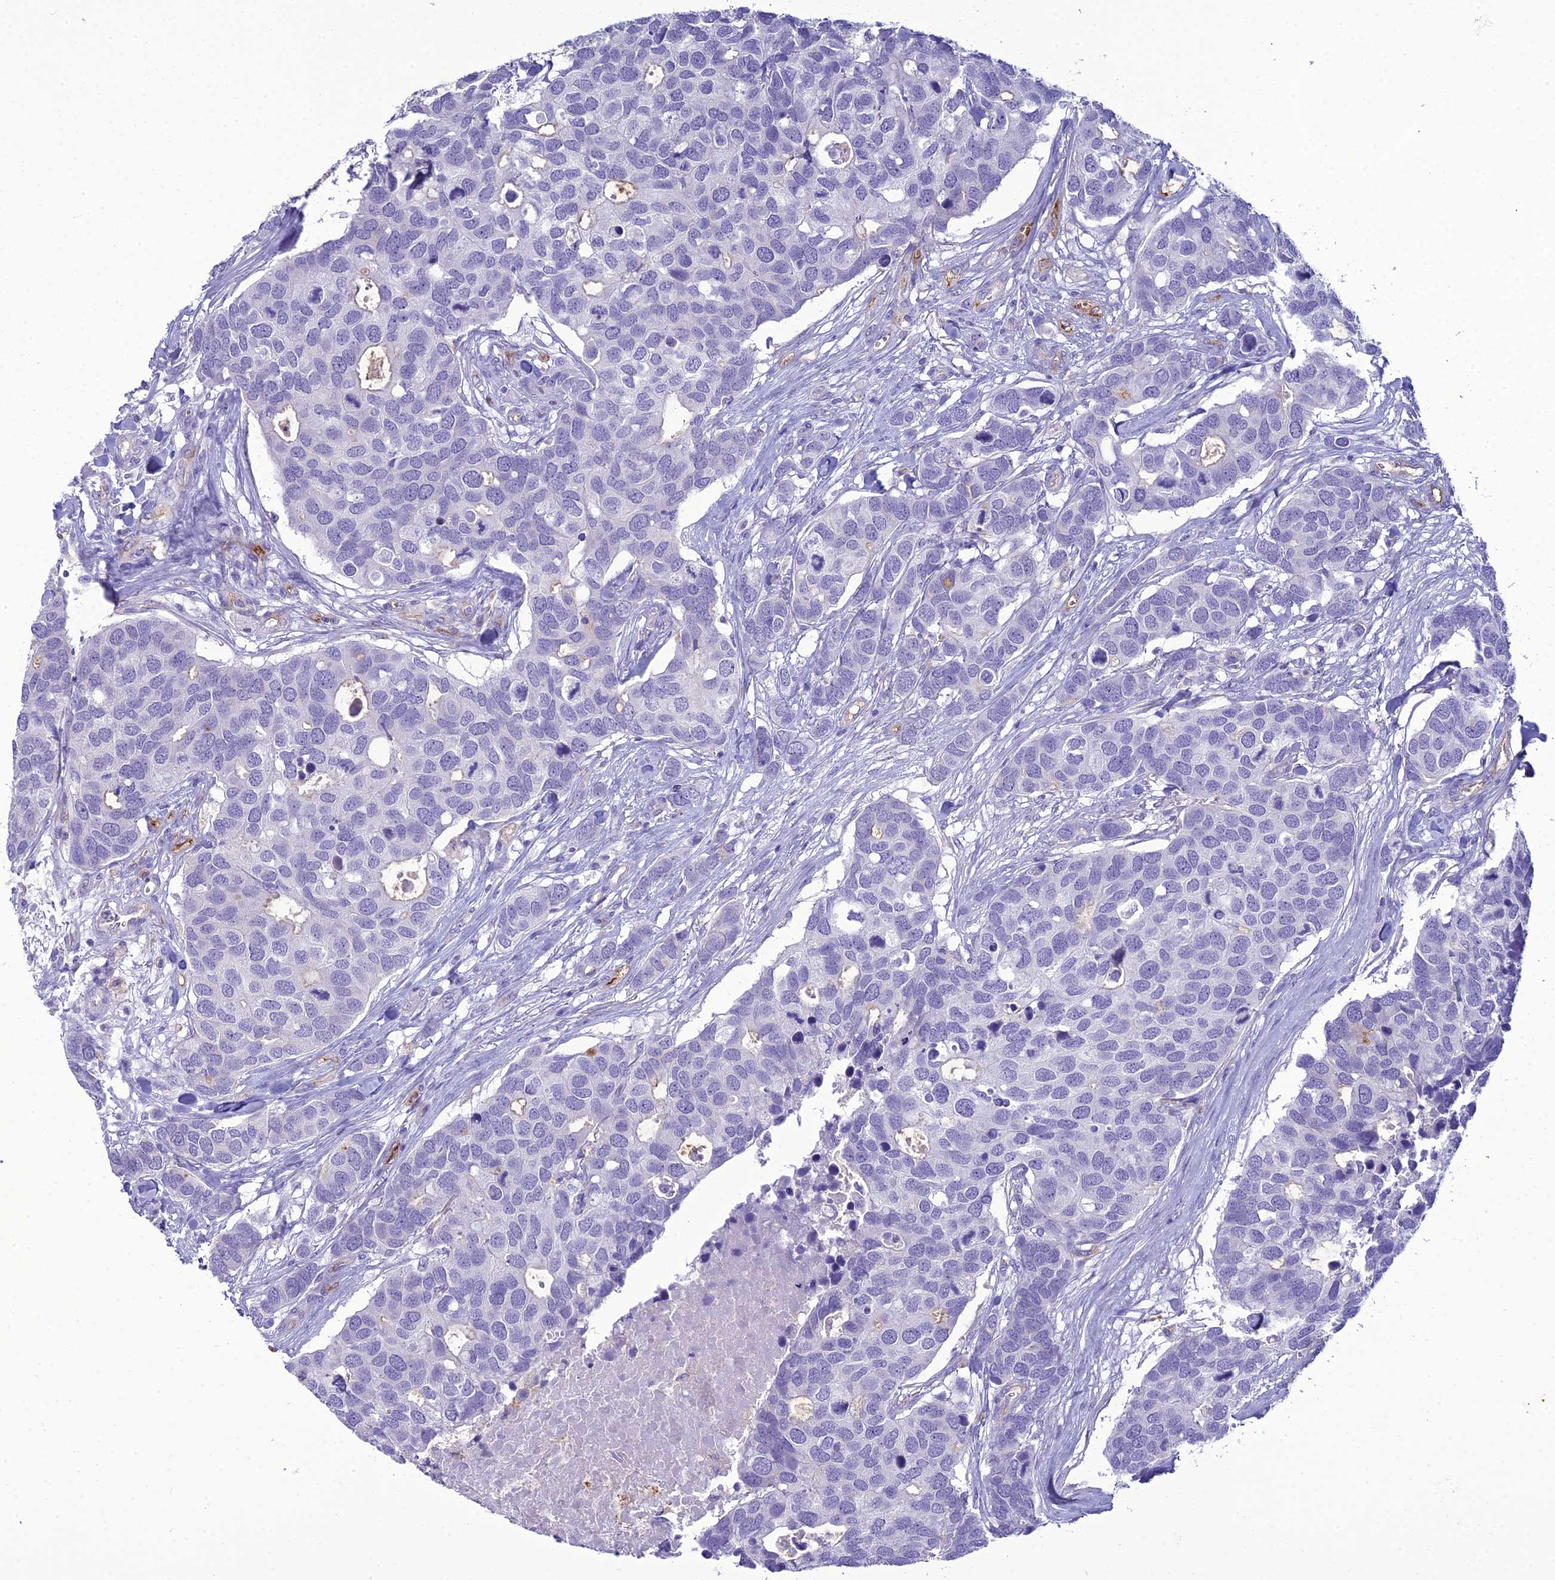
{"staining": {"intensity": "negative", "quantity": "none", "location": "none"}, "tissue": "breast cancer", "cell_type": "Tumor cells", "image_type": "cancer", "snomed": [{"axis": "morphology", "description": "Duct carcinoma"}, {"axis": "topography", "description": "Breast"}], "caption": "This image is of infiltrating ductal carcinoma (breast) stained with immunohistochemistry to label a protein in brown with the nuclei are counter-stained blue. There is no positivity in tumor cells. Nuclei are stained in blue.", "gene": "ACE", "patient": {"sex": "female", "age": 83}}